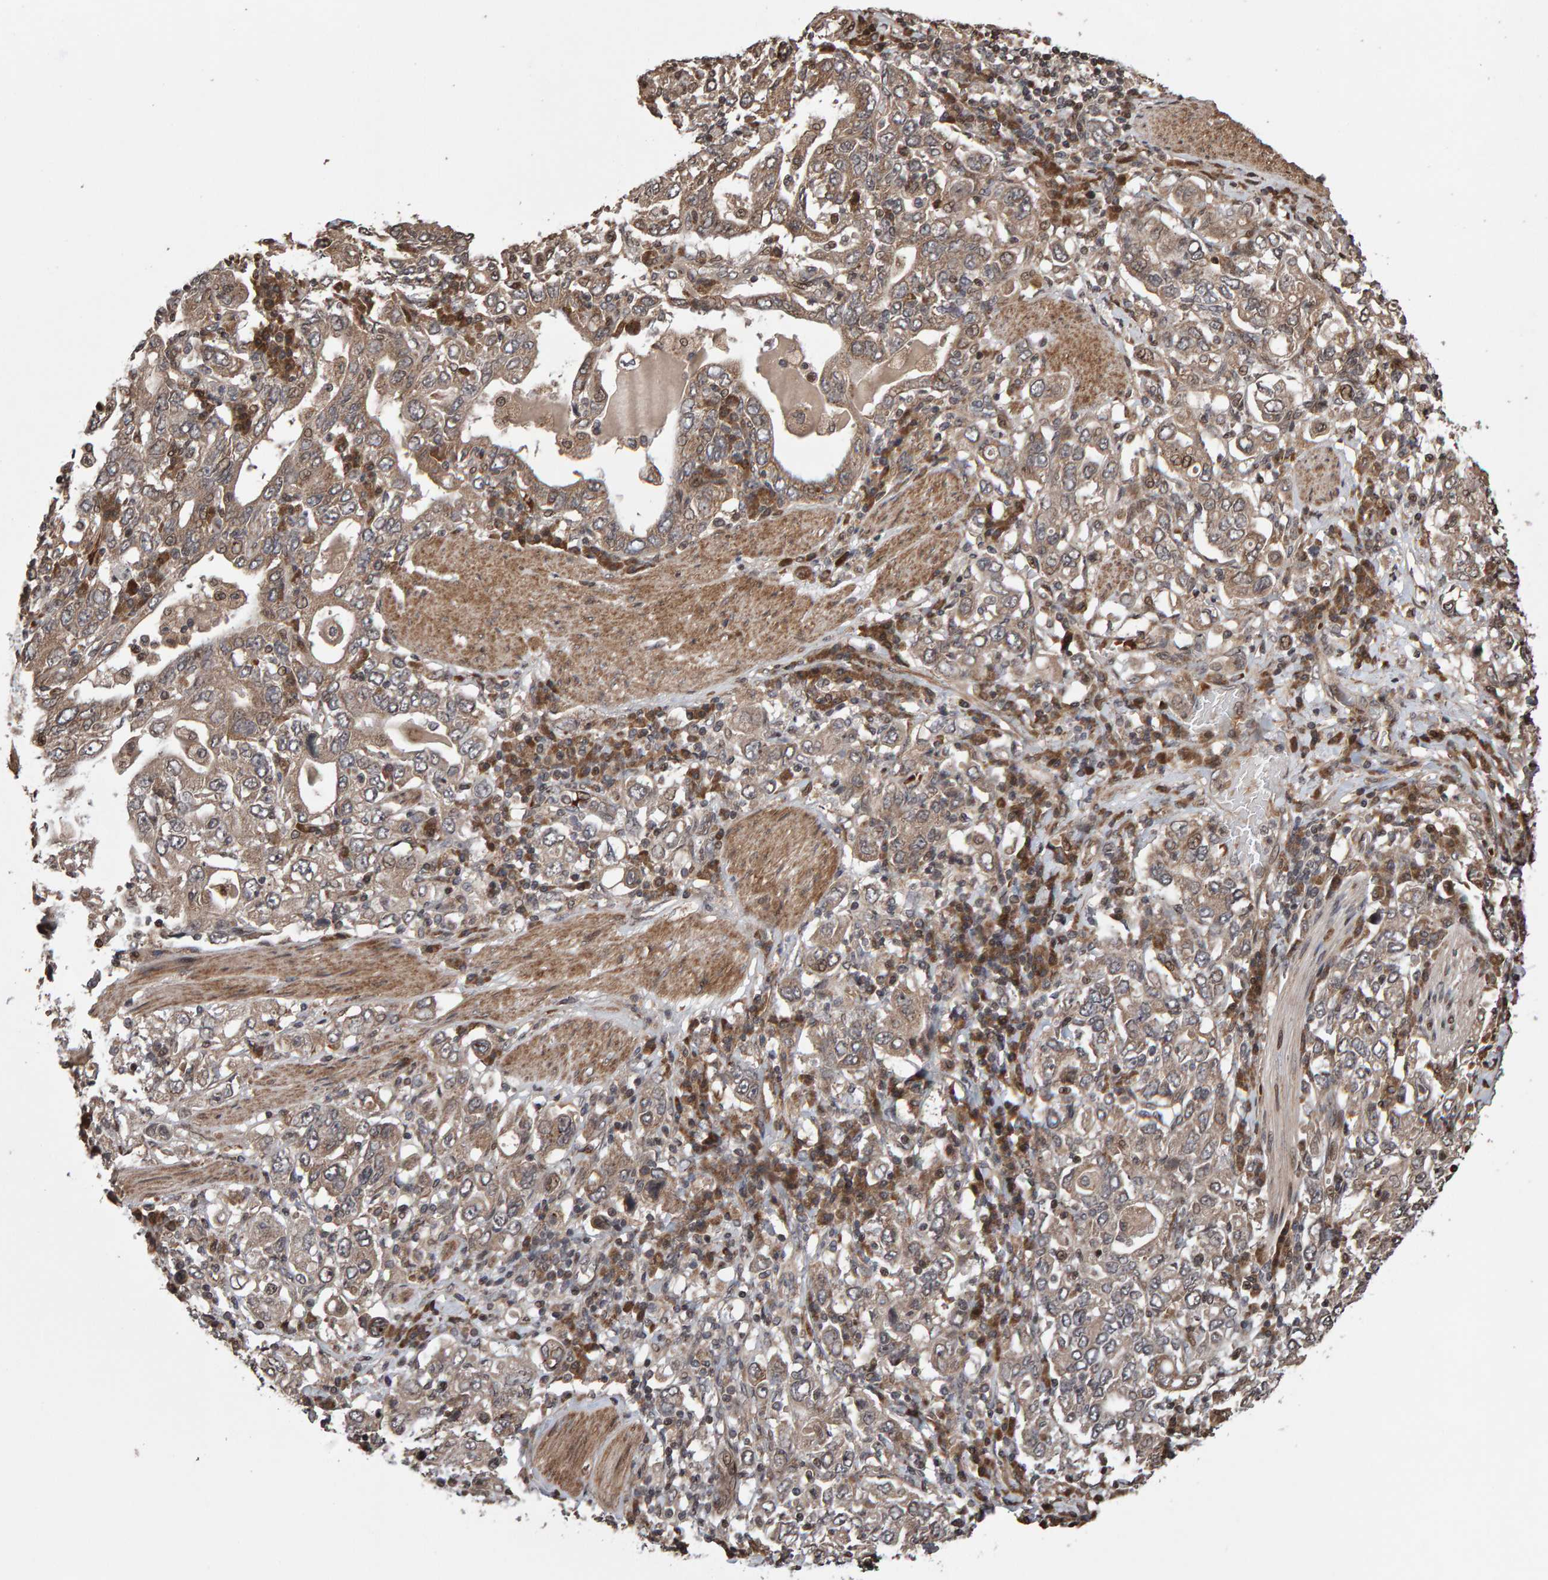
{"staining": {"intensity": "weak", "quantity": ">75%", "location": "cytoplasmic/membranous"}, "tissue": "stomach cancer", "cell_type": "Tumor cells", "image_type": "cancer", "snomed": [{"axis": "morphology", "description": "Adenocarcinoma, NOS"}, {"axis": "topography", "description": "Stomach, upper"}], "caption": "About >75% of tumor cells in adenocarcinoma (stomach) display weak cytoplasmic/membranous protein staining as visualized by brown immunohistochemical staining.", "gene": "PECR", "patient": {"sex": "male", "age": 62}}